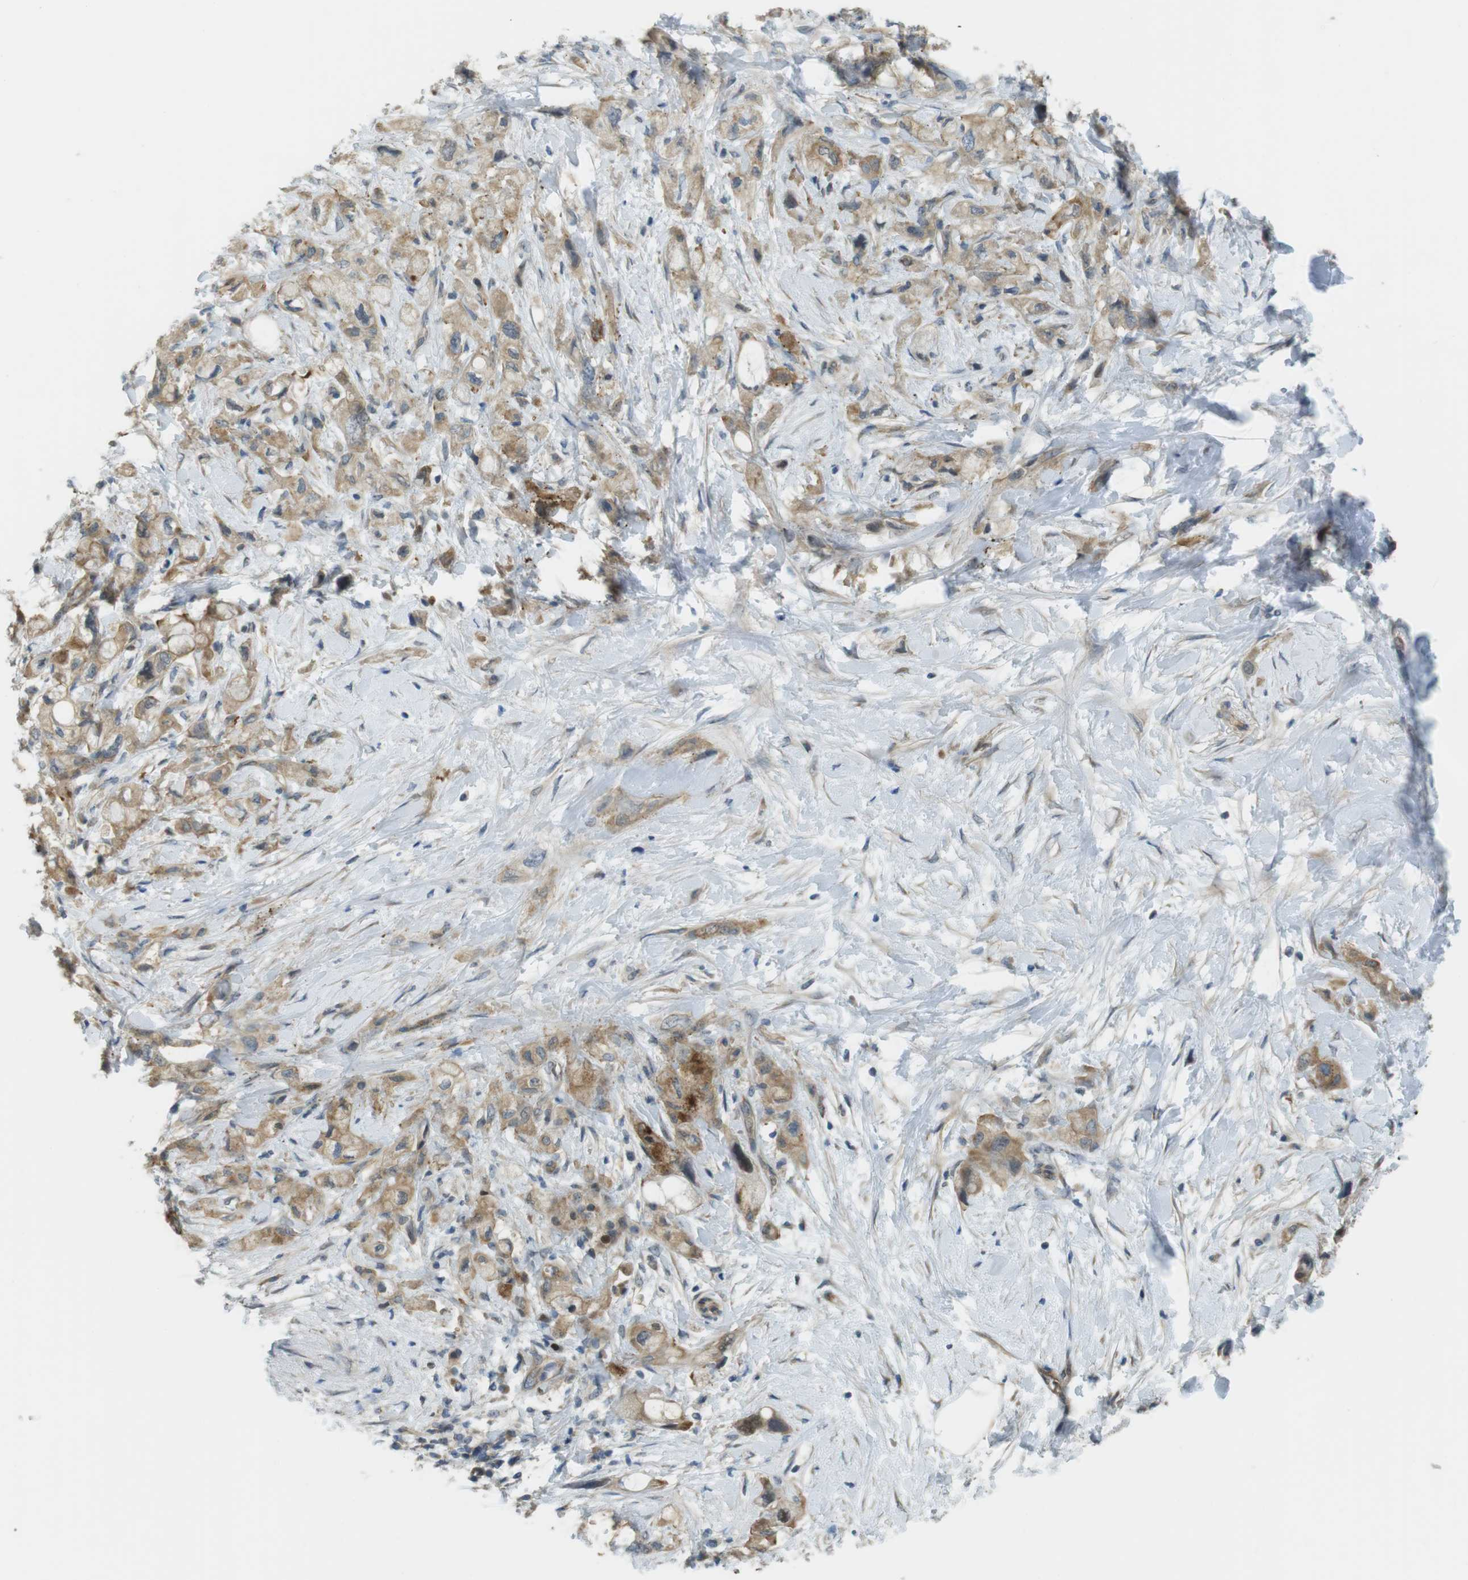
{"staining": {"intensity": "moderate", "quantity": ">75%", "location": "cytoplasmic/membranous"}, "tissue": "pancreatic cancer", "cell_type": "Tumor cells", "image_type": "cancer", "snomed": [{"axis": "morphology", "description": "Adenocarcinoma, NOS"}, {"axis": "topography", "description": "Pancreas"}], "caption": "Protein analysis of adenocarcinoma (pancreatic) tissue exhibits moderate cytoplasmic/membranous staining in approximately >75% of tumor cells. (brown staining indicates protein expression, while blue staining denotes nuclei).", "gene": "ABHD15", "patient": {"sex": "female", "age": 56}}